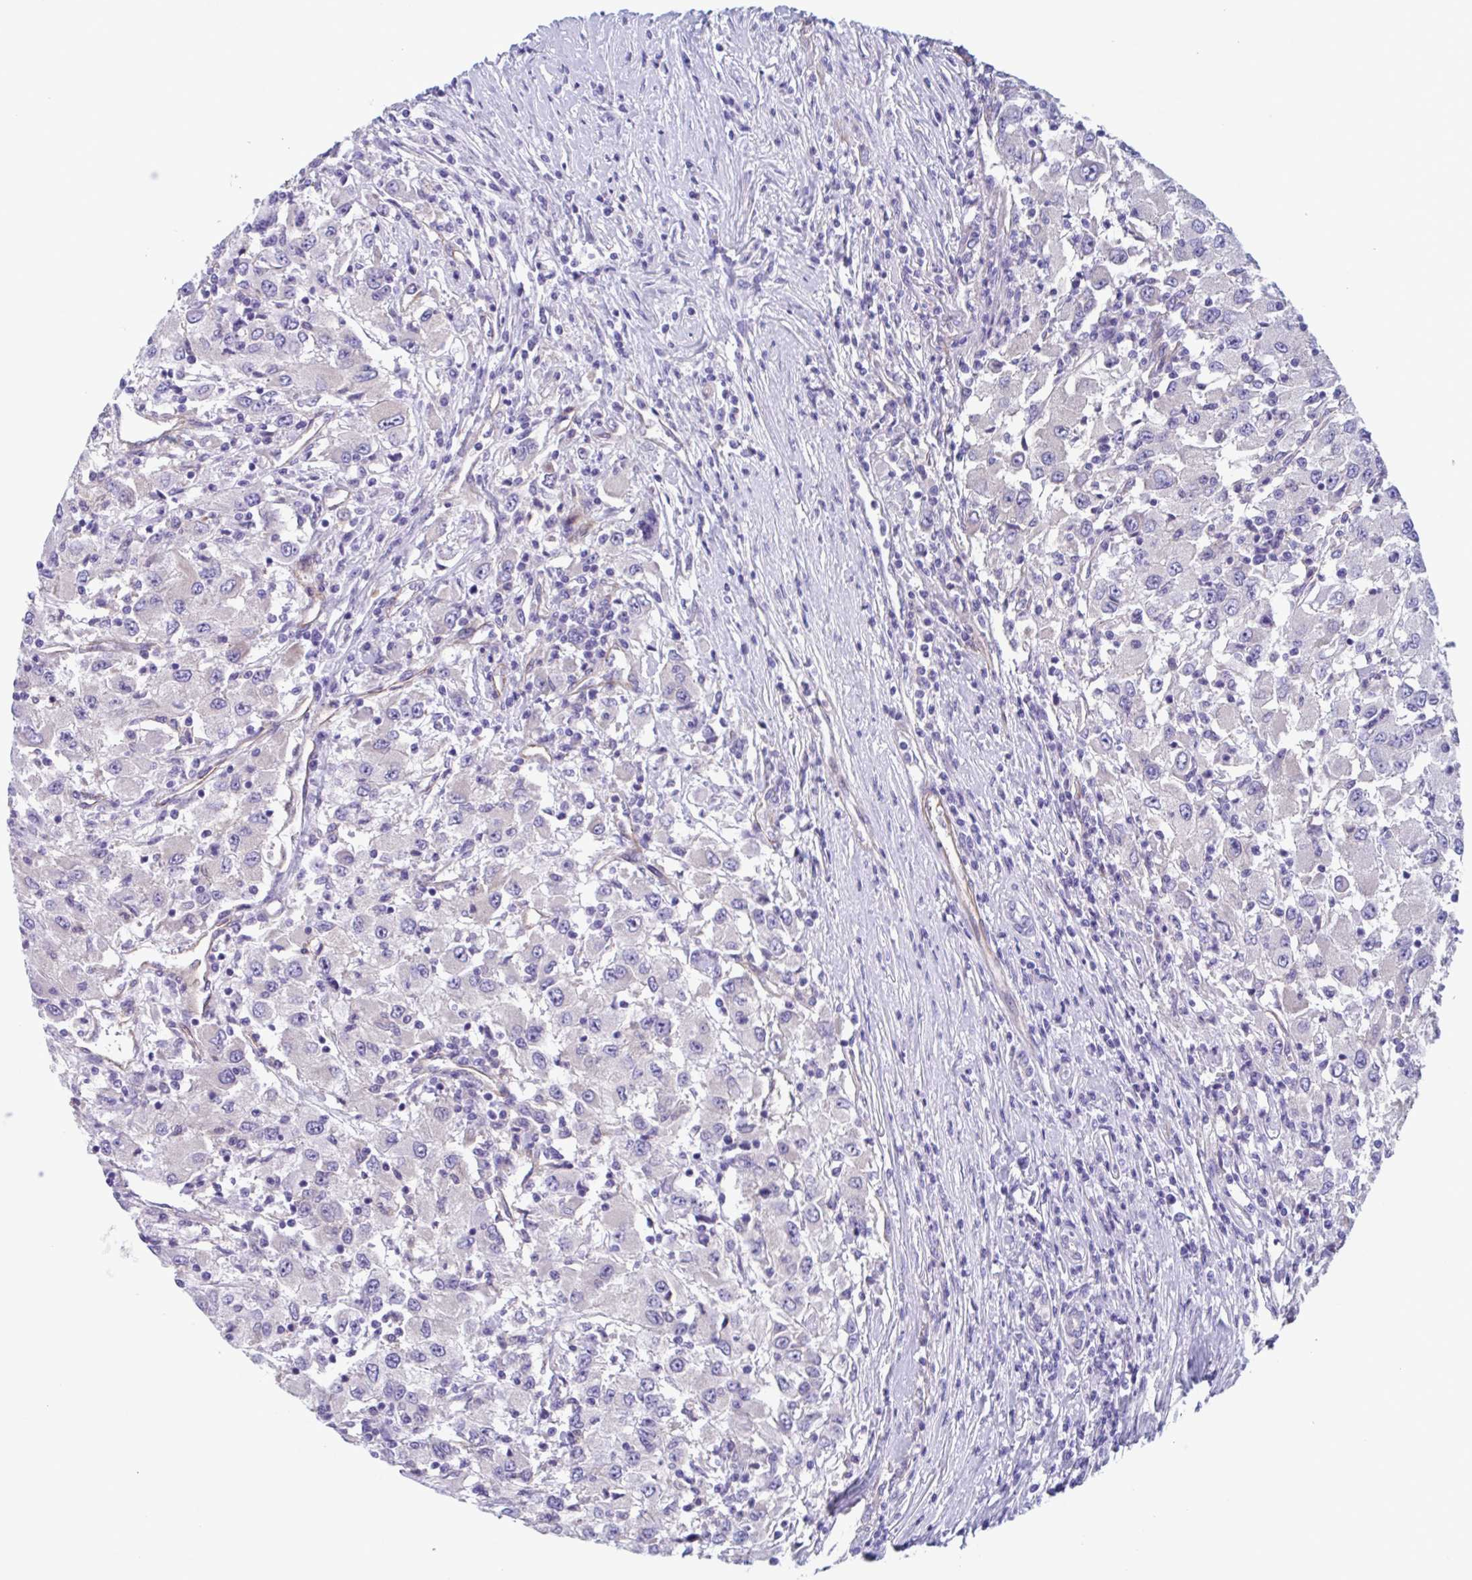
{"staining": {"intensity": "negative", "quantity": "none", "location": "none"}, "tissue": "renal cancer", "cell_type": "Tumor cells", "image_type": "cancer", "snomed": [{"axis": "morphology", "description": "Adenocarcinoma, NOS"}, {"axis": "topography", "description": "Kidney"}], "caption": "DAB immunohistochemical staining of renal adenocarcinoma displays no significant positivity in tumor cells.", "gene": "LPIN3", "patient": {"sex": "female", "age": 67}}